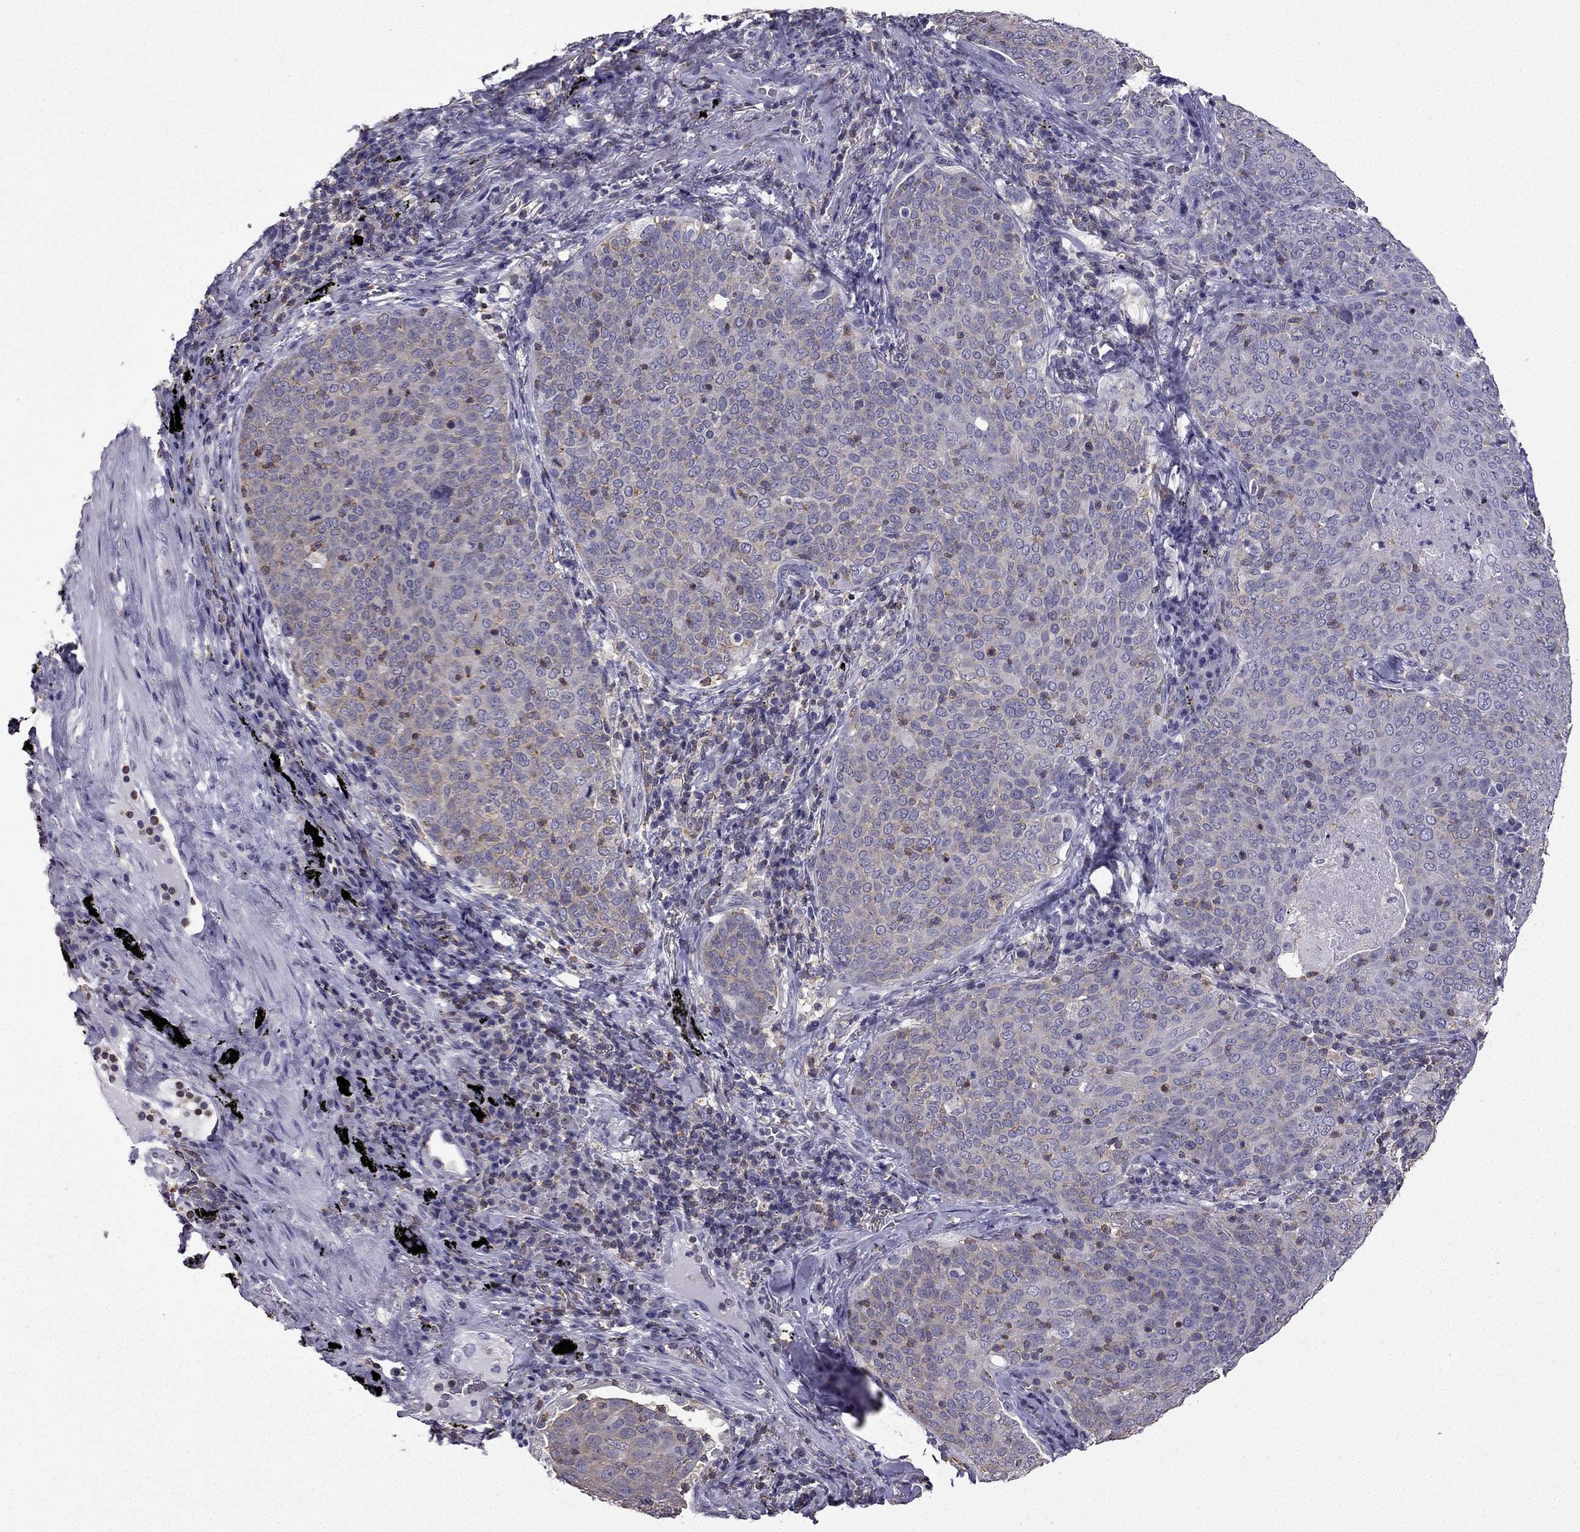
{"staining": {"intensity": "weak", "quantity": "<25%", "location": "cytoplasmic/membranous"}, "tissue": "lung cancer", "cell_type": "Tumor cells", "image_type": "cancer", "snomed": [{"axis": "morphology", "description": "Squamous cell carcinoma, NOS"}, {"axis": "topography", "description": "Lung"}], "caption": "A micrograph of squamous cell carcinoma (lung) stained for a protein displays no brown staining in tumor cells.", "gene": "CCK", "patient": {"sex": "male", "age": 82}}